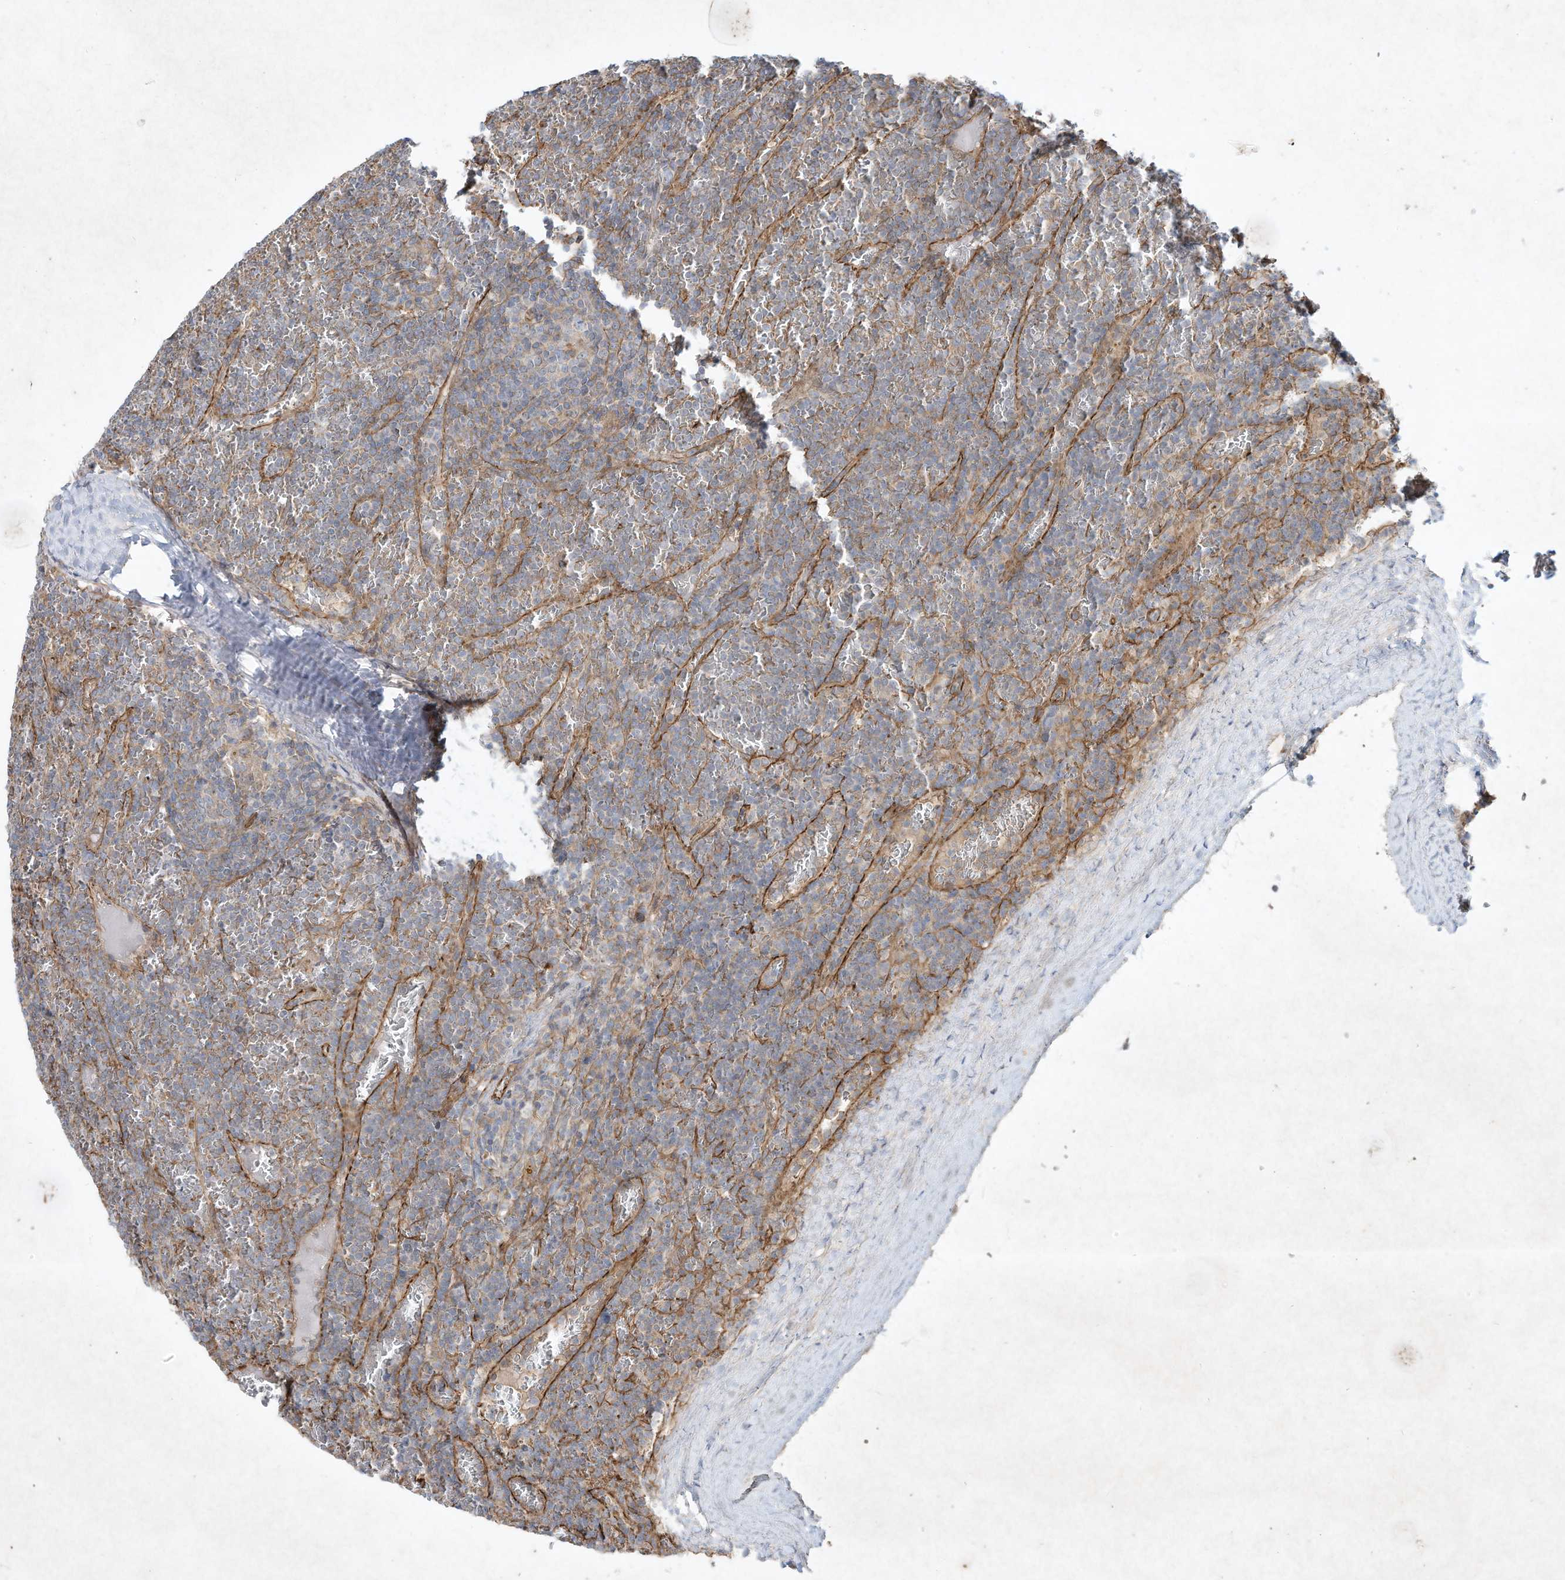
{"staining": {"intensity": "negative", "quantity": "none", "location": "none"}, "tissue": "lymphoma", "cell_type": "Tumor cells", "image_type": "cancer", "snomed": [{"axis": "morphology", "description": "Malignant lymphoma, non-Hodgkin's type, Low grade"}, {"axis": "topography", "description": "Spleen"}], "caption": "IHC micrograph of neoplastic tissue: lymphoma stained with DAB displays no significant protein expression in tumor cells.", "gene": "HTR5A", "patient": {"sex": "female", "age": 19}}